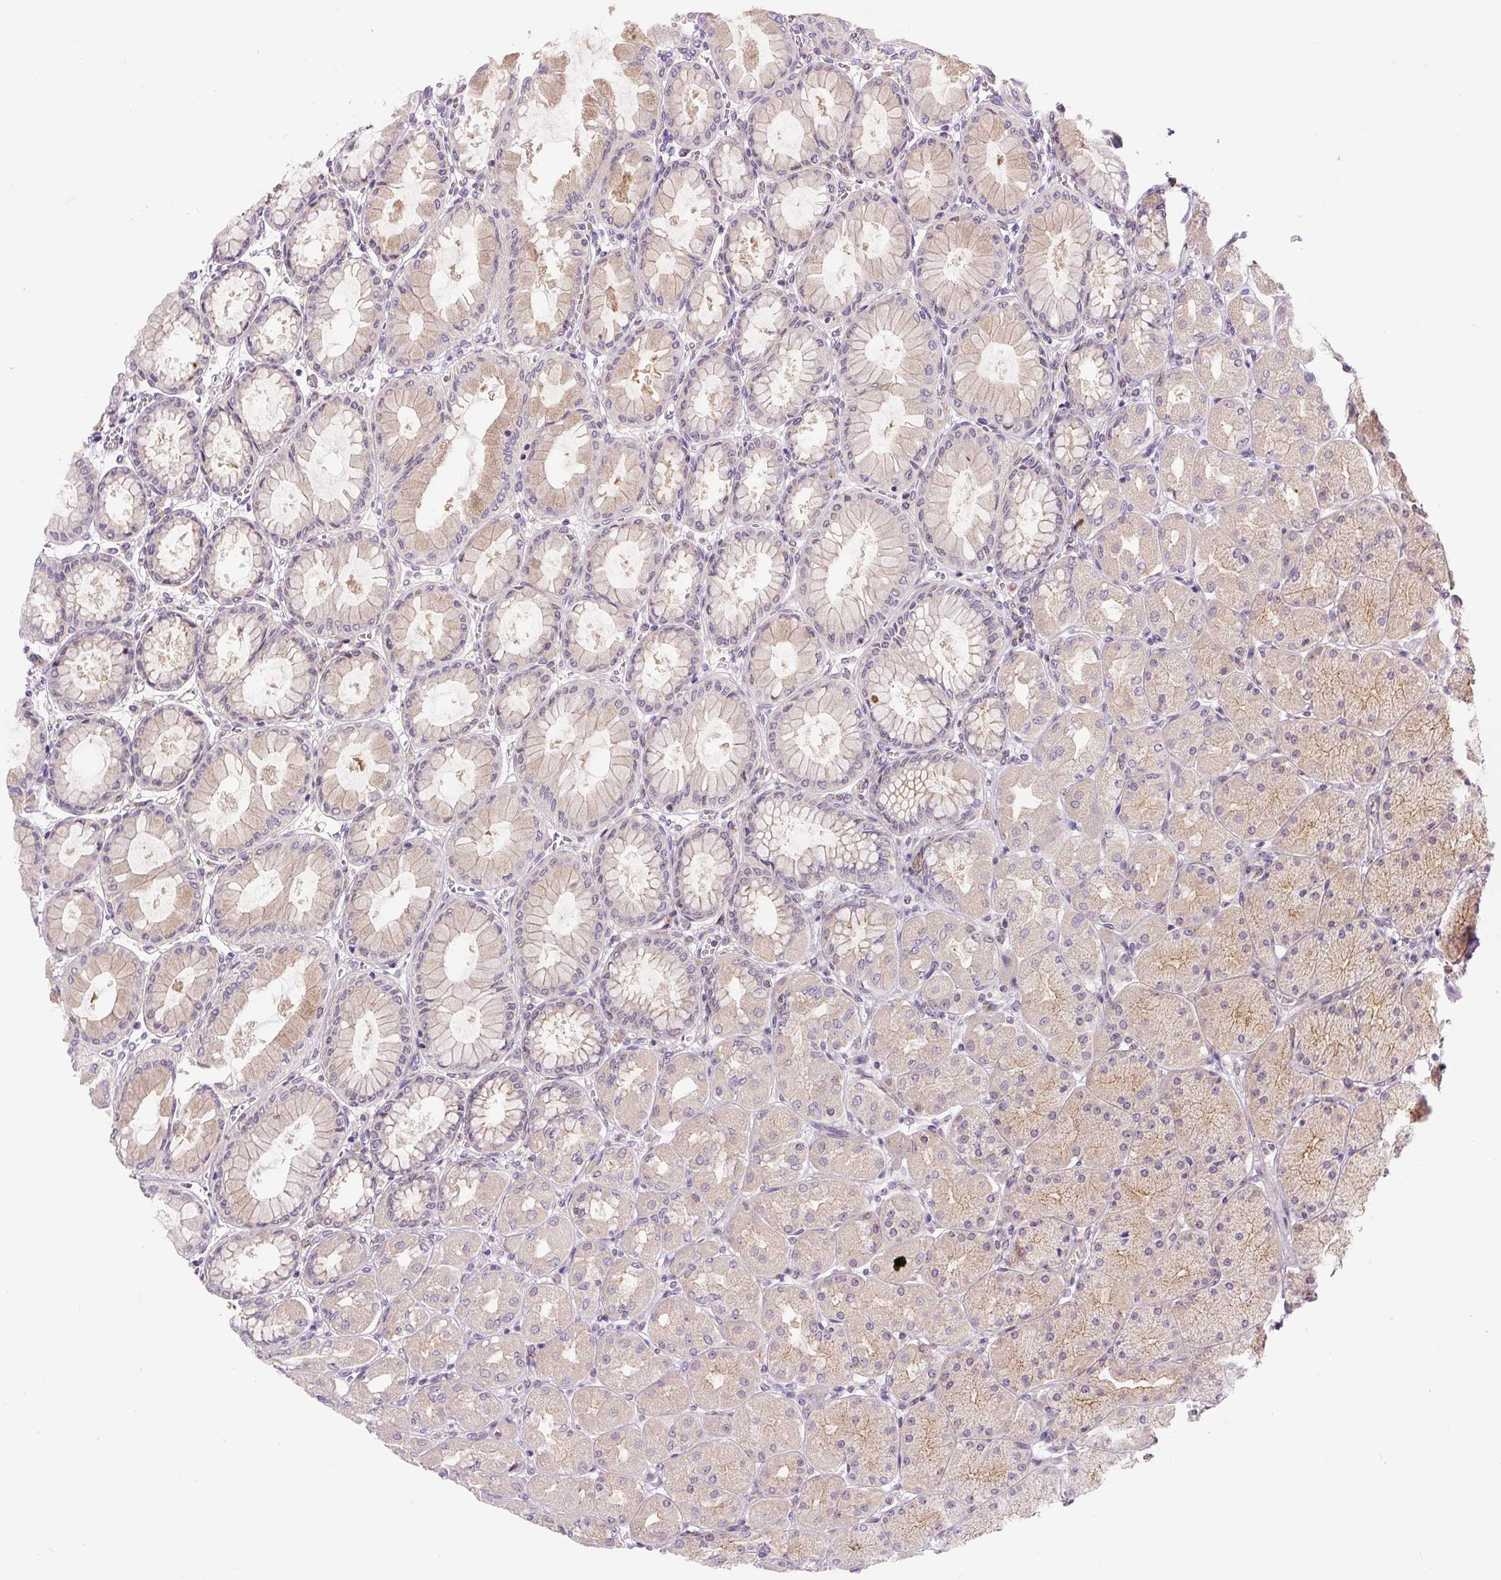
{"staining": {"intensity": "weak", "quantity": "25%-75%", "location": "cytoplasmic/membranous"}, "tissue": "stomach", "cell_type": "Glandular cells", "image_type": "normal", "snomed": [{"axis": "morphology", "description": "Normal tissue, NOS"}, {"axis": "topography", "description": "Stomach, upper"}], "caption": "Immunohistochemistry photomicrograph of normal stomach: human stomach stained using immunohistochemistry (IHC) shows low levels of weak protein expression localized specifically in the cytoplasmic/membranous of glandular cells, appearing as a cytoplasmic/membranous brown color.", "gene": "PCM1", "patient": {"sex": "female", "age": 56}}